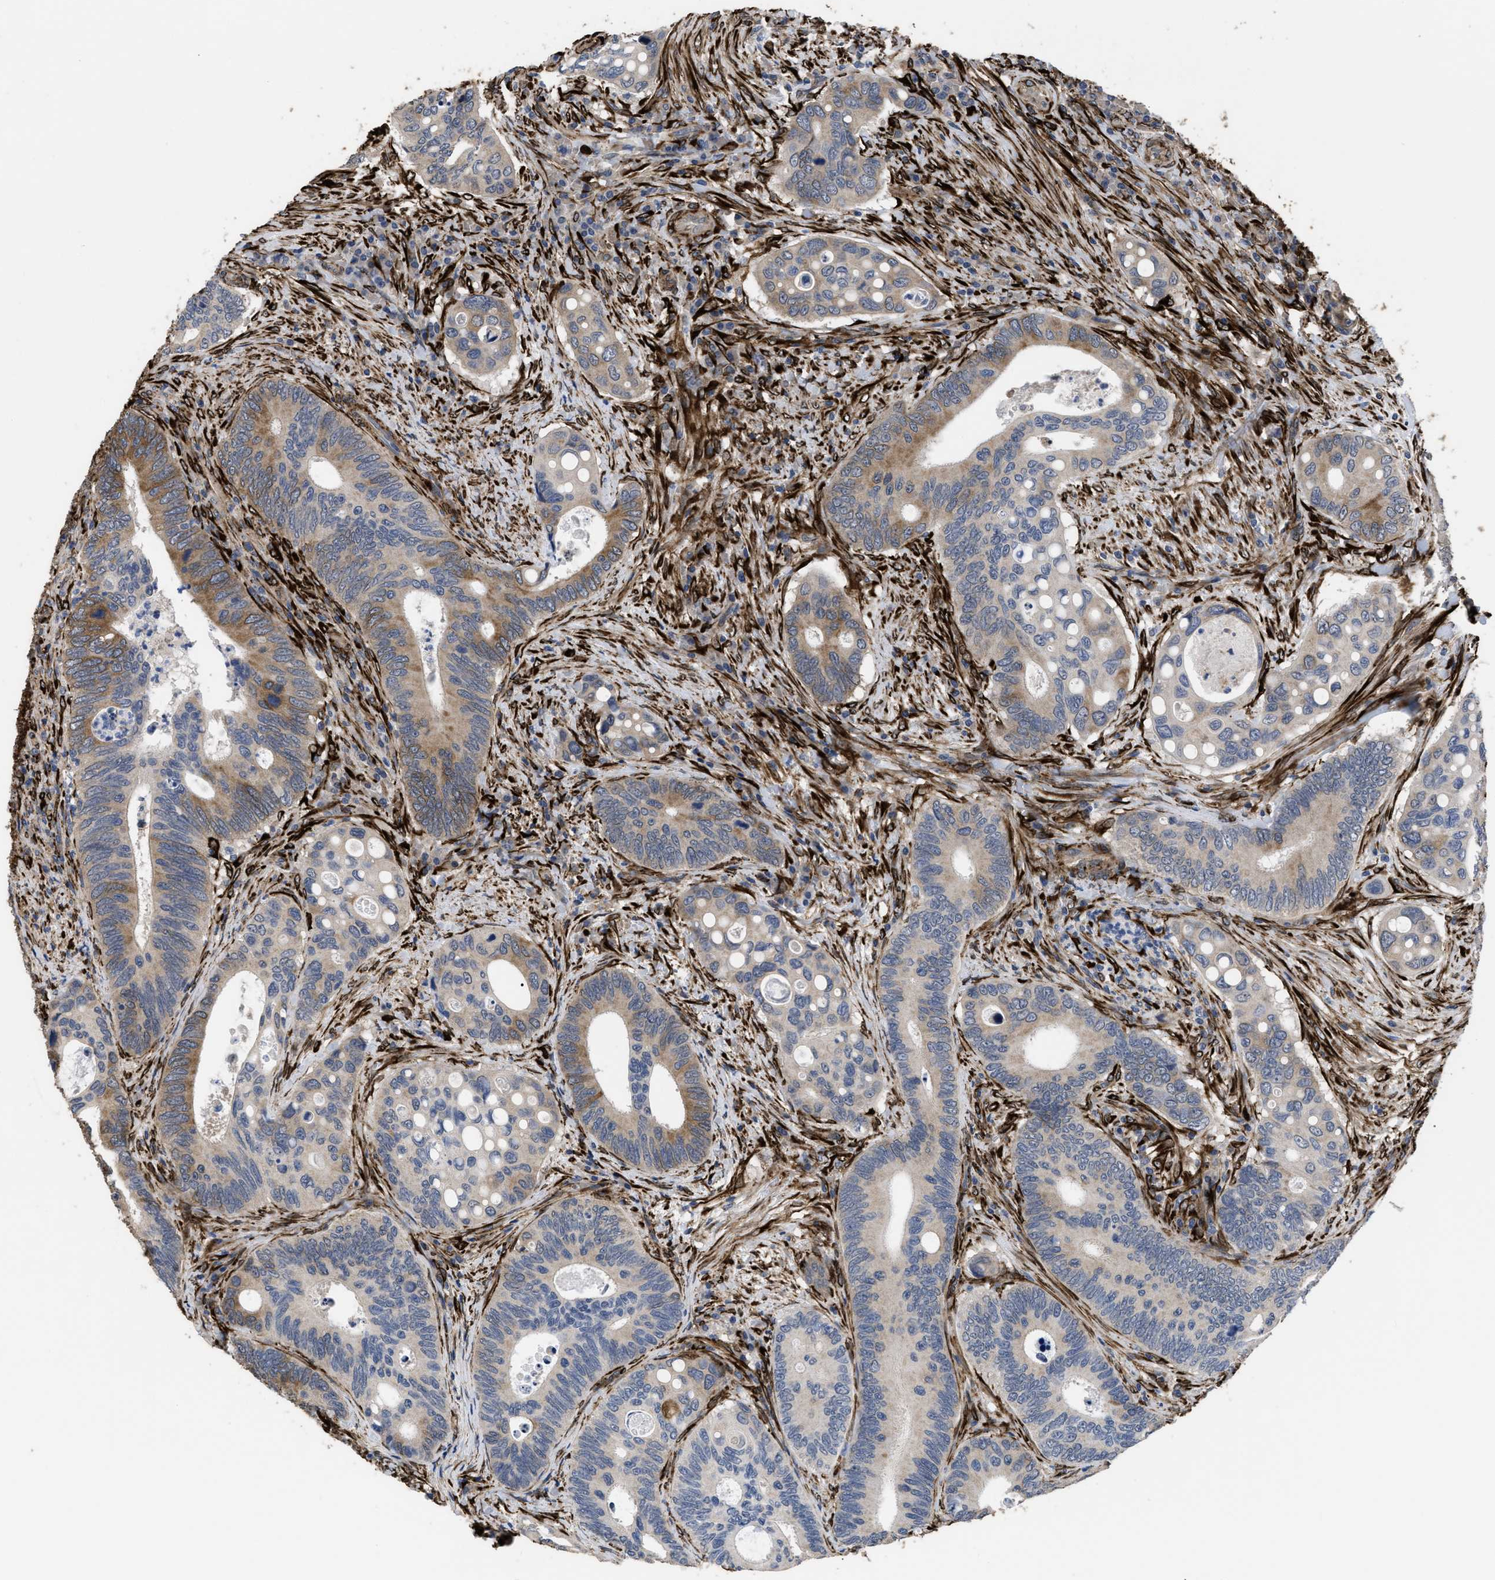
{"staining": {"intensity": "weak", "quantity": "25%-75%", "location": "cytoplasmic/membranous"}, "tissue": "colorectal cancer", "cell_type": "Tumor cells", "image_type": "cancer", "snomed": [{"axis": "morphology", "description": "Inflammation, NOS"}, {"axis": "morphology", "description": "Adenocarcinoma, NOS"}, {"axis": "topography", "description": "Colon"}], "caption": "Weak cytoplasmic/membranous protein staining is present in approximately 25%-75% of tumor cells in colorectal cancer (adenocarcinoma).", "gene": "SQLE", "patient": {"sex": "male", "age": 72}}